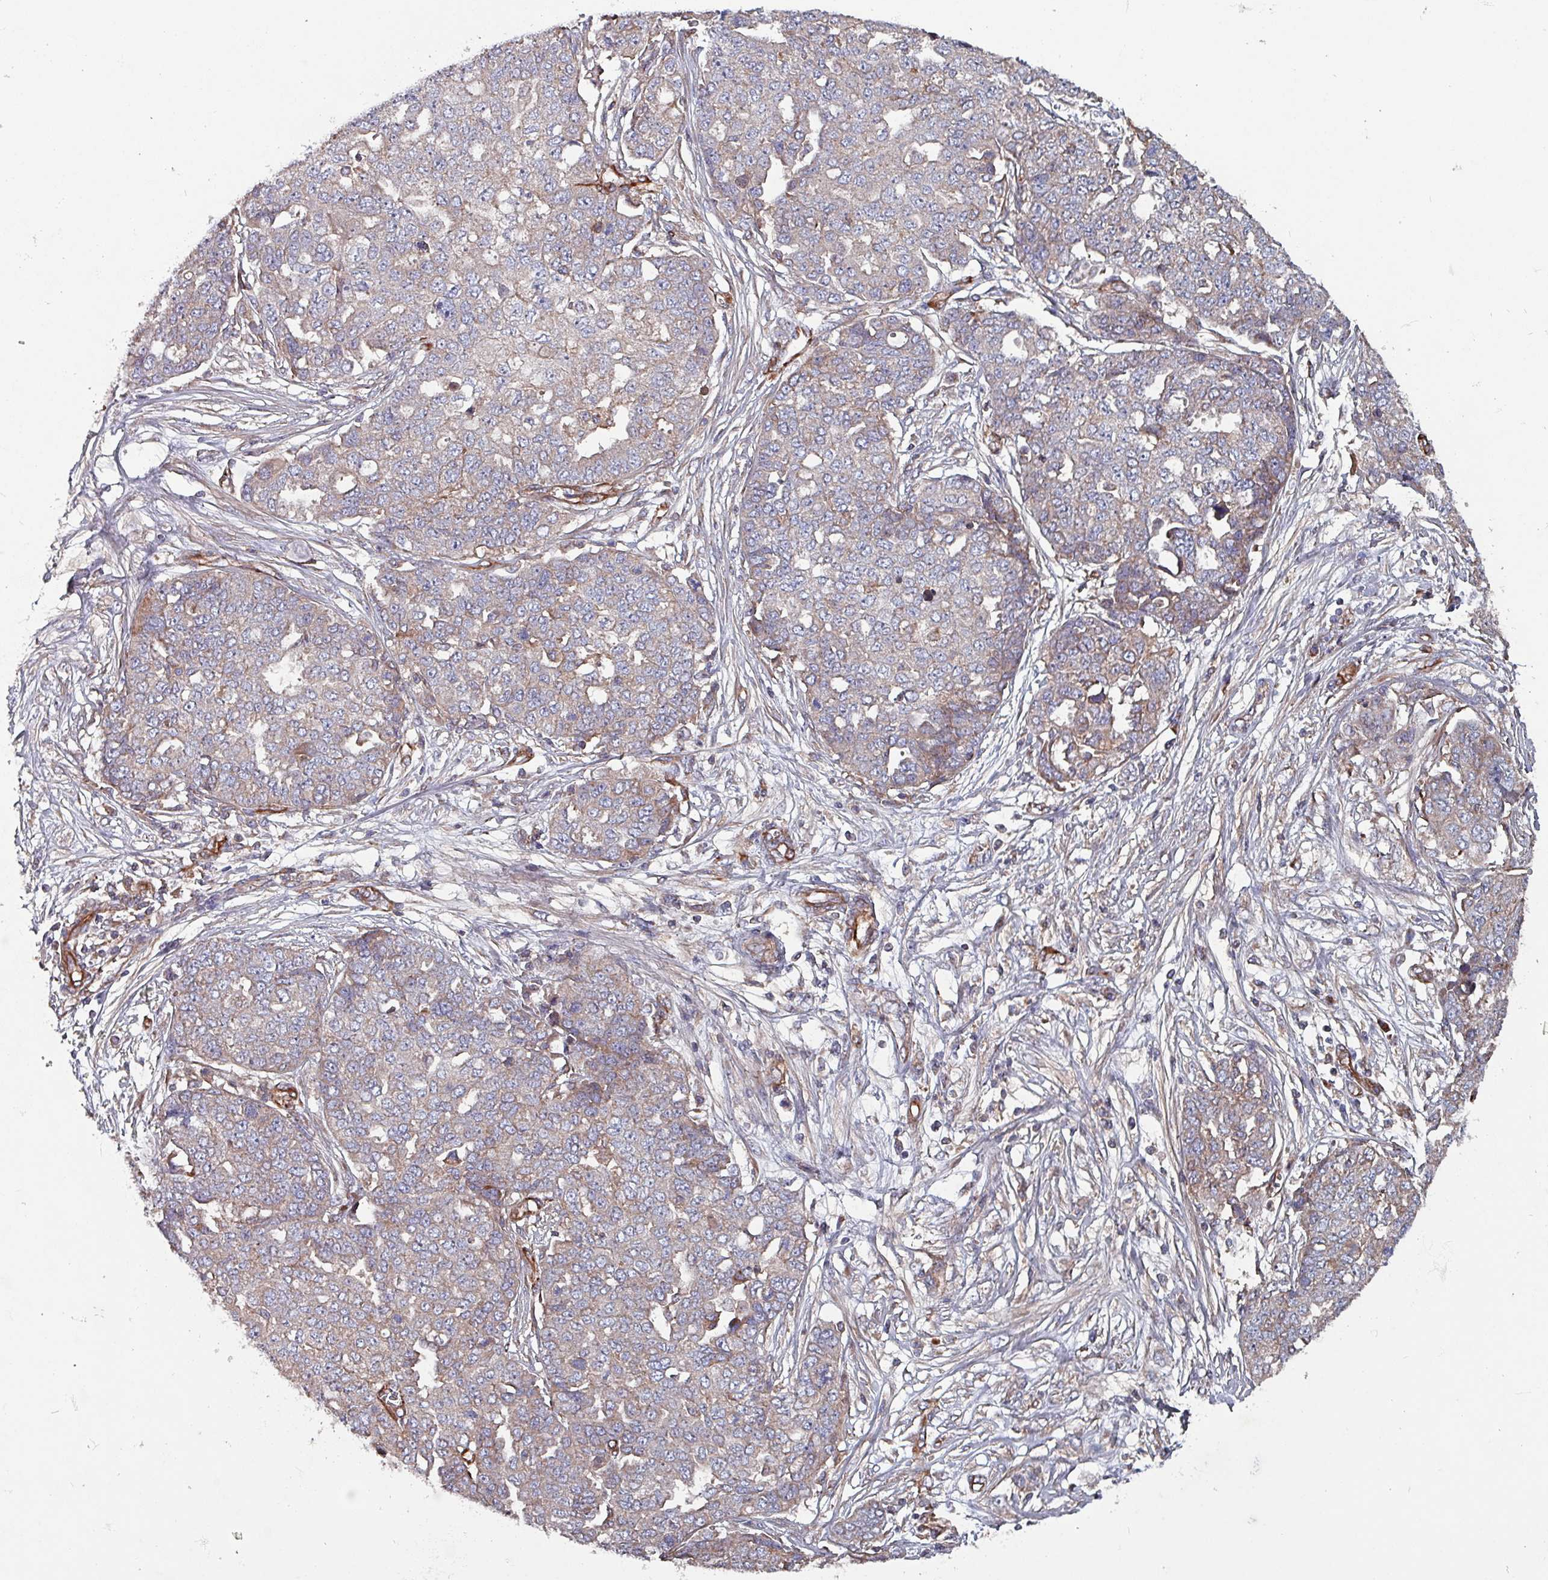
{"staining": {"intensity": "weak", "quantity": "25%-75%", "location": "cytoplasmic/membranous"}, "tissue": "ovarian cancer", "cell_type": "Tumor cells", "image_type": "cancer", "snomed": [{"axis": "morphology", "description": "Cystadenocarcinoma, serous, NOS"}, {"axis": "topography", "description": "Soft tissue"}, {"axis": "topography", "description": "Ovary"}], "caption": "Serous cystadenocarcinoma (ovarian) stained for a protein displays weak cytoplasmic/membranous positivity in tumor cells.", "gene": "ANO10", "patient": {"sex": "female", "age": 57}}